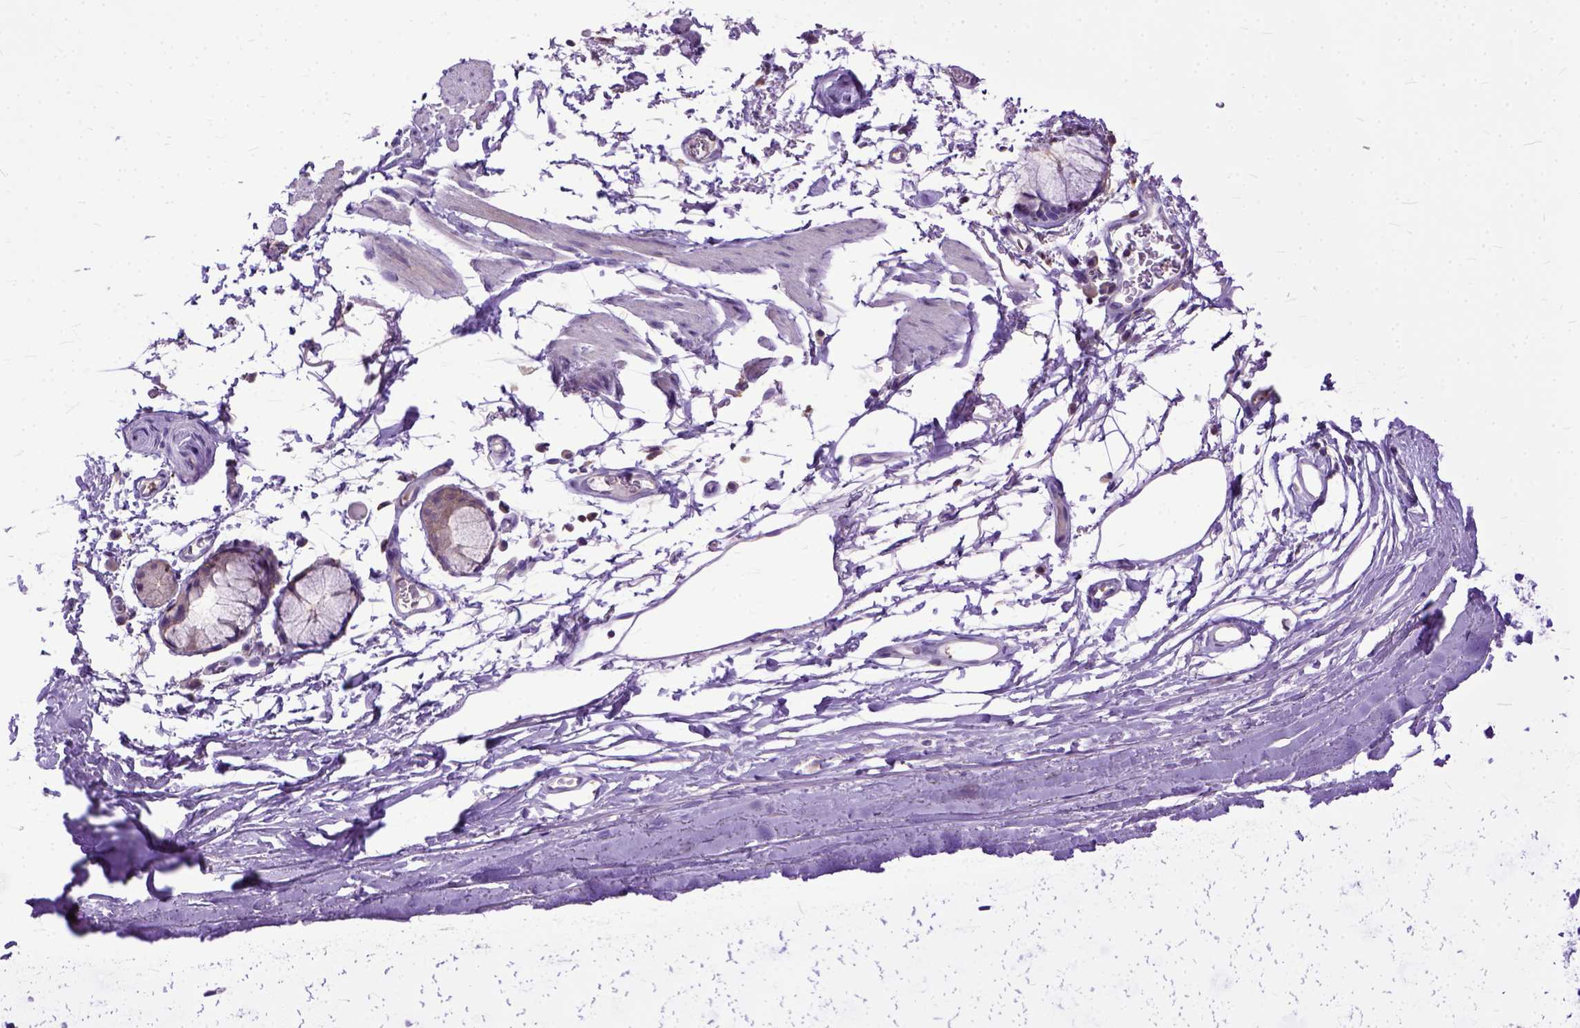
{"staining": {"intensity": "negative", "quantity": "none", "location": "none"}, "tissue": "soft tissue", "cell_type": "Fibroblasts", "image_type": "normal", "snomed": [{"axis": "morphology", "description": "Normal tissue, NOS"}, {"axis": "topography", "description": "Cartilage tissue"}, {"axis": "topography", "description": "Bronchus"}], "caption": "Image shows no significant protein staining in fibroblasts of normal soft tissue. (Stains: DAB immunohistochemistry (IHC) with hematoxylin counter stain, Microscopy: brightfield microscopy at high magnification).", "gene": "NAMPT", "patient": {"sex": "female", "age": 79}}